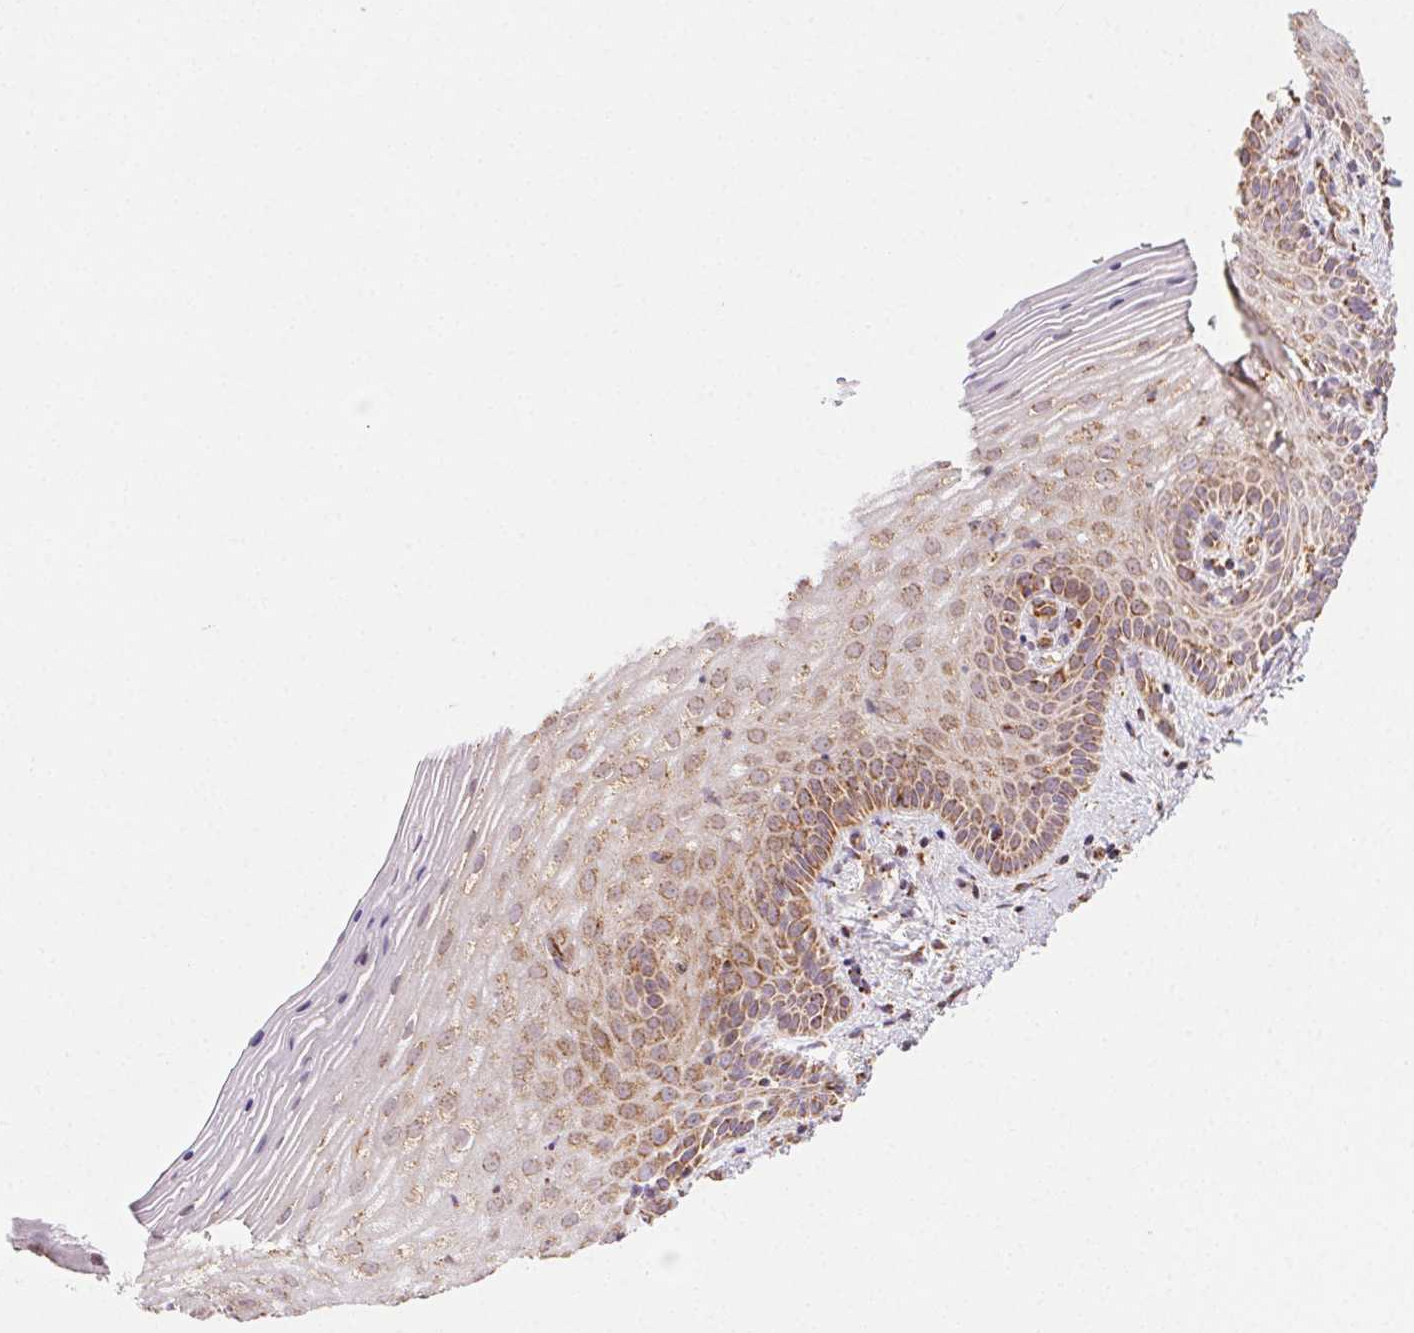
{"staining": {"intensity": "moderate", "quantity": ">75%", "location": "cytoplasmic/membranous"}, "tissue": "vagina", "cell_type": "Squamous epithelial cells", "image_type": "normal", "snomed": [{"axis": "morphology", "description": "Normal tissue, NOS"}, {"axis": "topography", "description": "Vagina"}], "caption": "IHC of benign vagina shows medium levels of moderate cytoplasmic/membranous expression in approximately >75% of squamous epithelial cells.", "gene": "CLPB", "patient": {"sex": "female", "age": 45}}